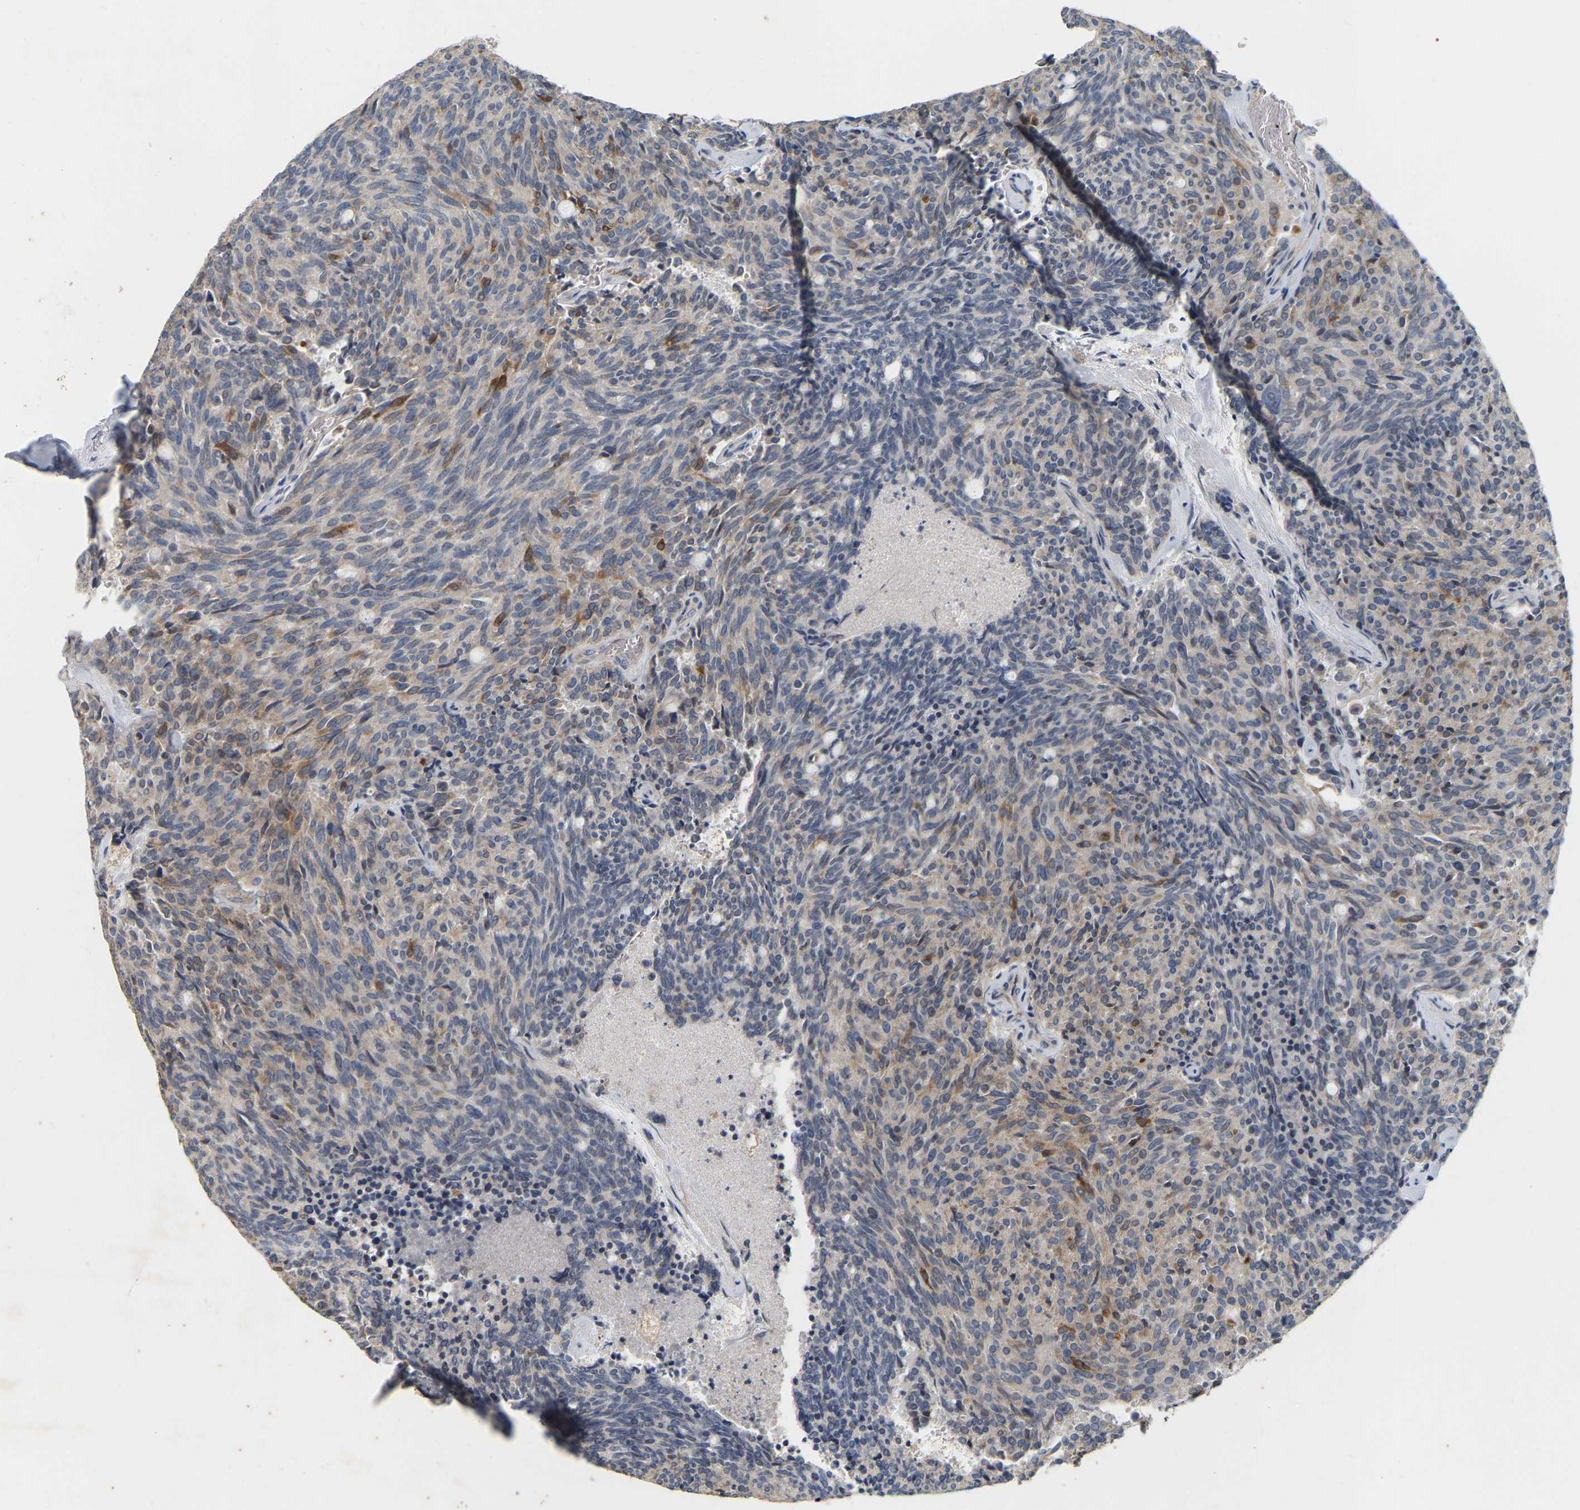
{"staining": {"intensity": "moderate", "quantity": "<25%", "location": "cytoplasmic/membranous"}, "tissue": "carcinoid", "cell_type": "Tumor cells", "image_type": "cancer", "snomed": [{"axis": "morphology", "description": "Carcinoid, malignant, NOS"}, {"axis": "topography", "description": "Pancreas"}], "caption": "Tumor cells exhibit low levels of moderate cytoplasmic/membranous expression in about <25% of cells in human carcinoid.", "gene": "SSH1", "patient": {"sex": "female", "age": 54}}